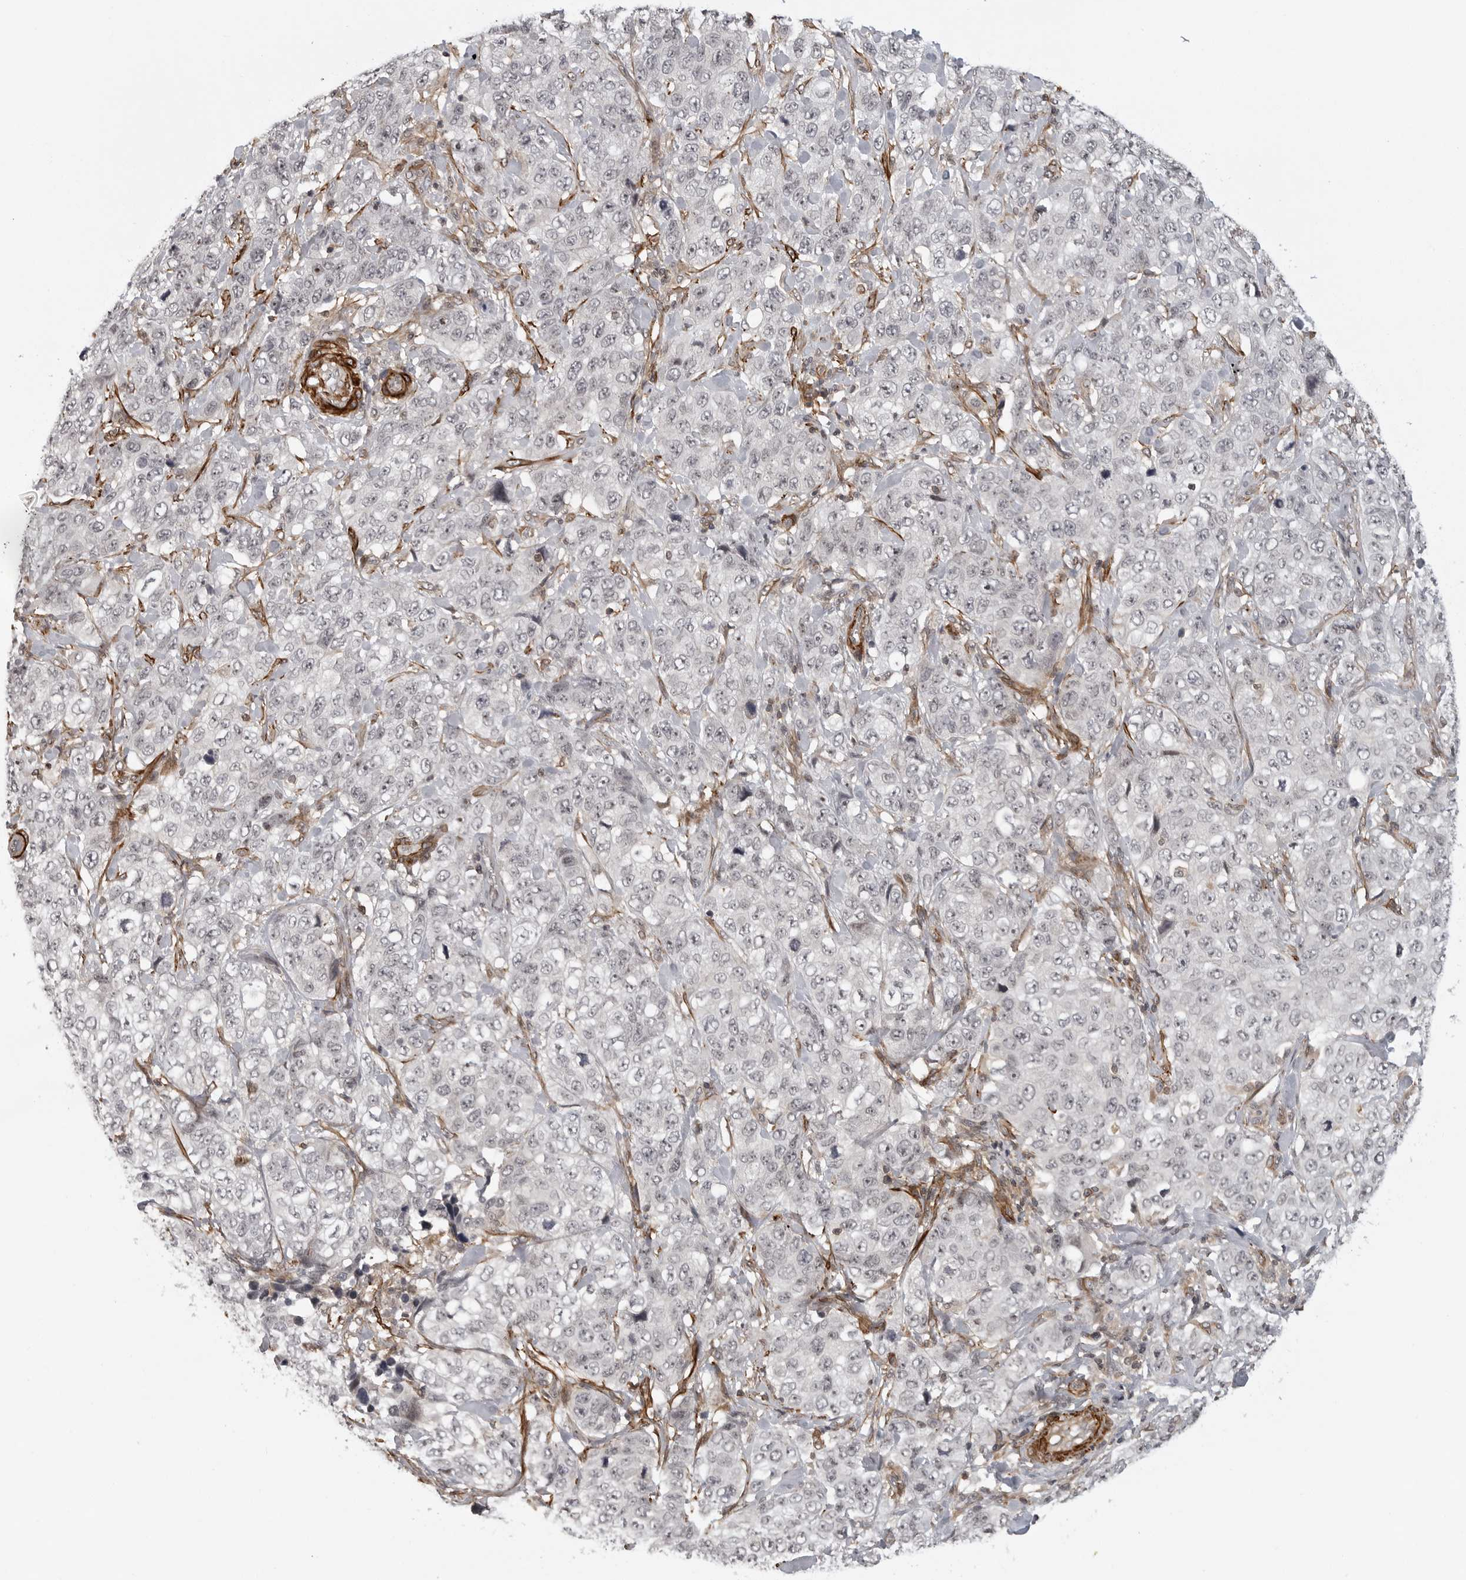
{"staining": {"intensity": "negative", "quantity": "none", "location": "none"}, "tissue": "stomach cancer", "cell_type": "Tumor cells", "image_type": "cancer", "snomed": [{"axis": "morphology", "description": "Adenocarcinoma, NOS"}, {"axis": "topography", "description": "Stomach"}], "caption": "High magnification brightfield microscopy of adenocarcinoma (stomach) stained with DAB (brown) and counterstained with hematoxylin (blue): tumor cells show no significant positivity.", "gene": "TUT4", "patient": {"sex": "male", "age": 48}}